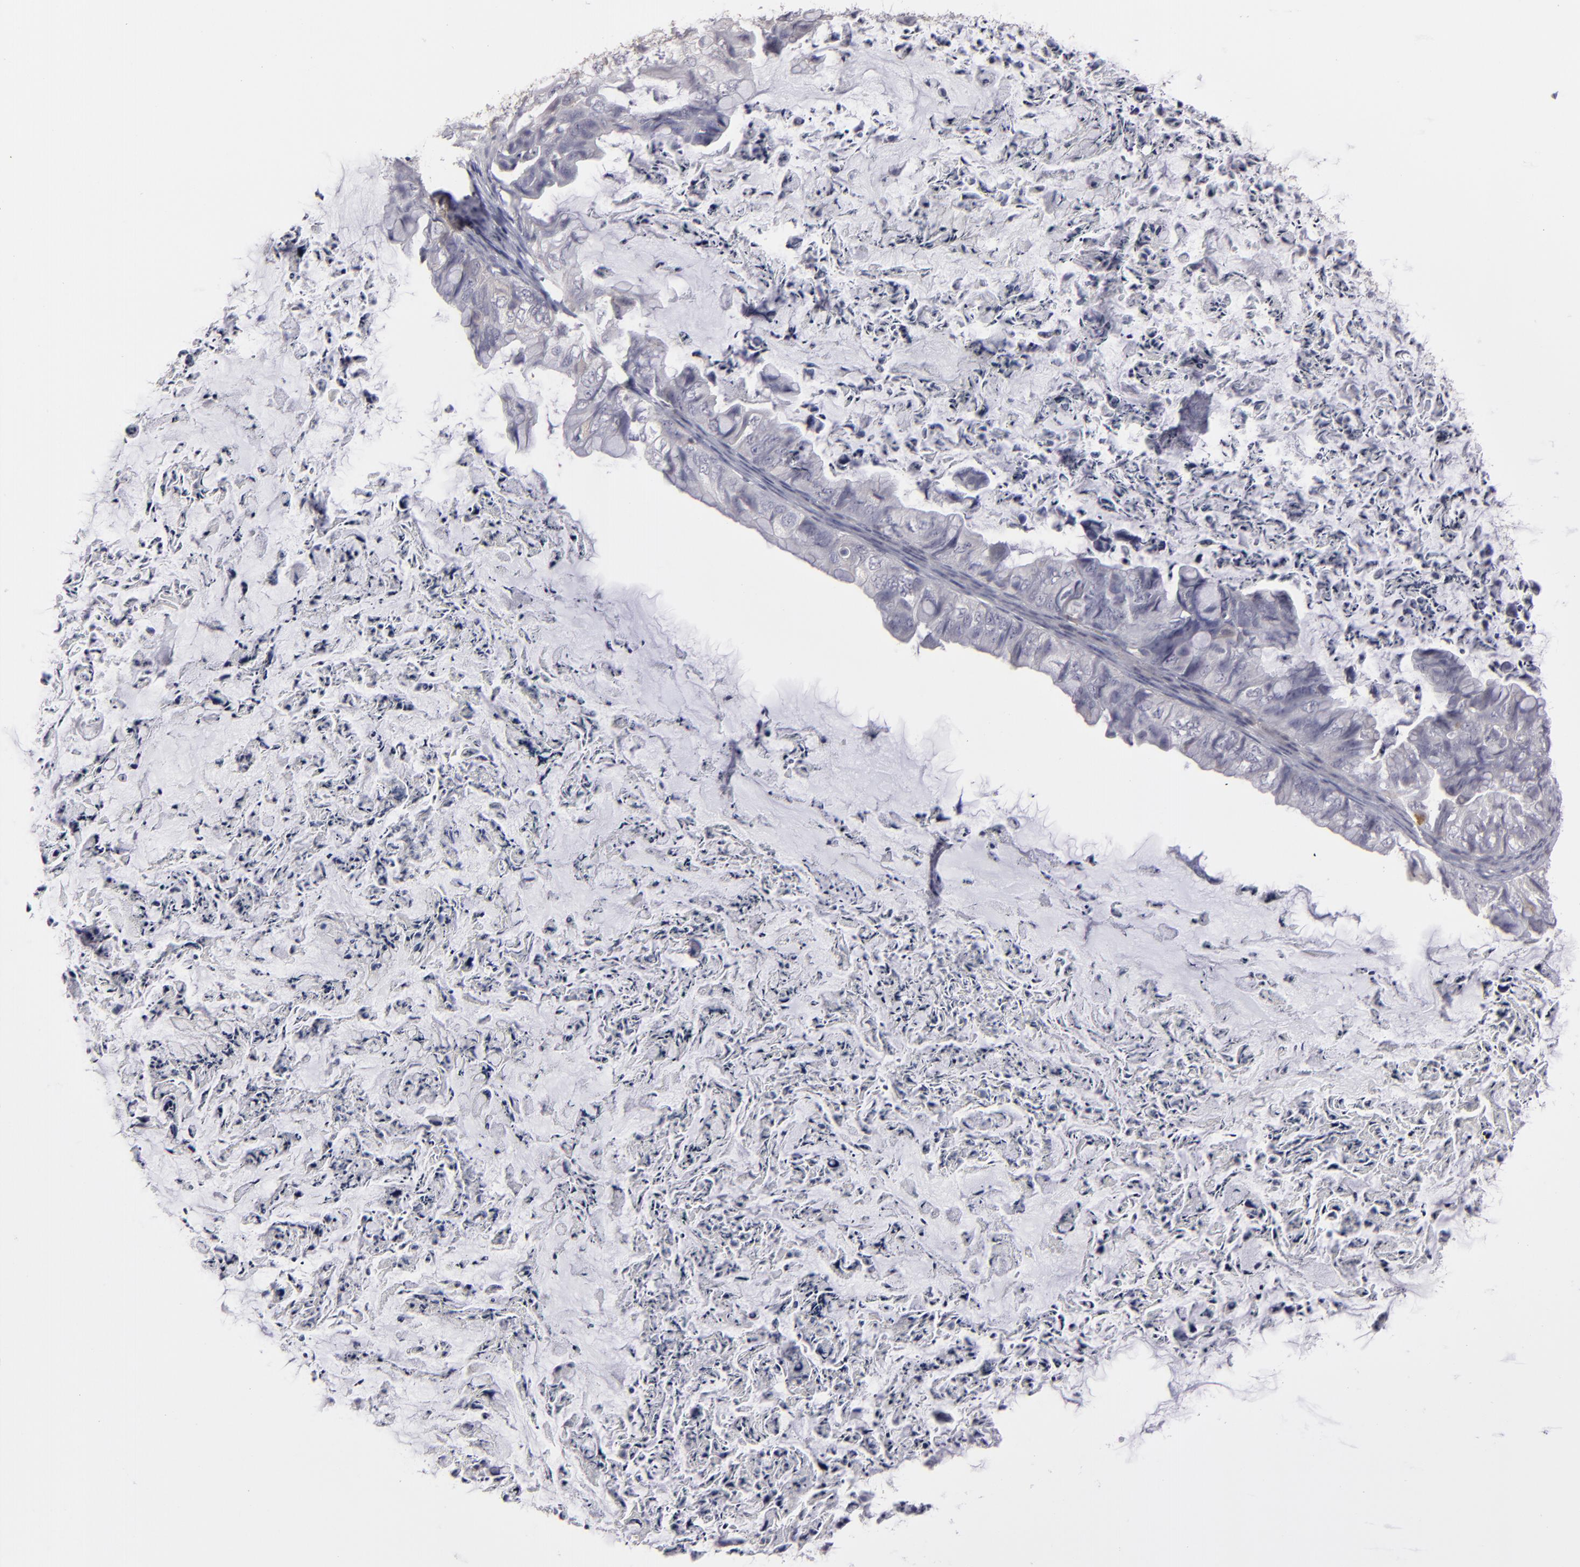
{"staining": {"intensity": "weak", "quantity": "<25%", "location": "cytoplasmic/membranous"}, "tissue": "ovarian cancer", "cell_type": "Tumor cells", "image_type": "cancer", "snomed": [{"axis": "morphology", "description": "Cystadenocarcinoma, mucinous, NOS"}, {"axis": "topography", "description": "Ovary"}], "caption": "DAB (3,3'-diaminobenzidine) immunohistochemical staining of human ovarian cancer (mucinous cystadenocarcinoma) displays no significant expression in tumor cells. (Brightfield microscopy of DAB (3,3'-diaminobenzidine) immunohistochemistry (IHC) at high magnification).", "gene": "SEMA3G", "patient": {"sex": "female", "age": 36}}